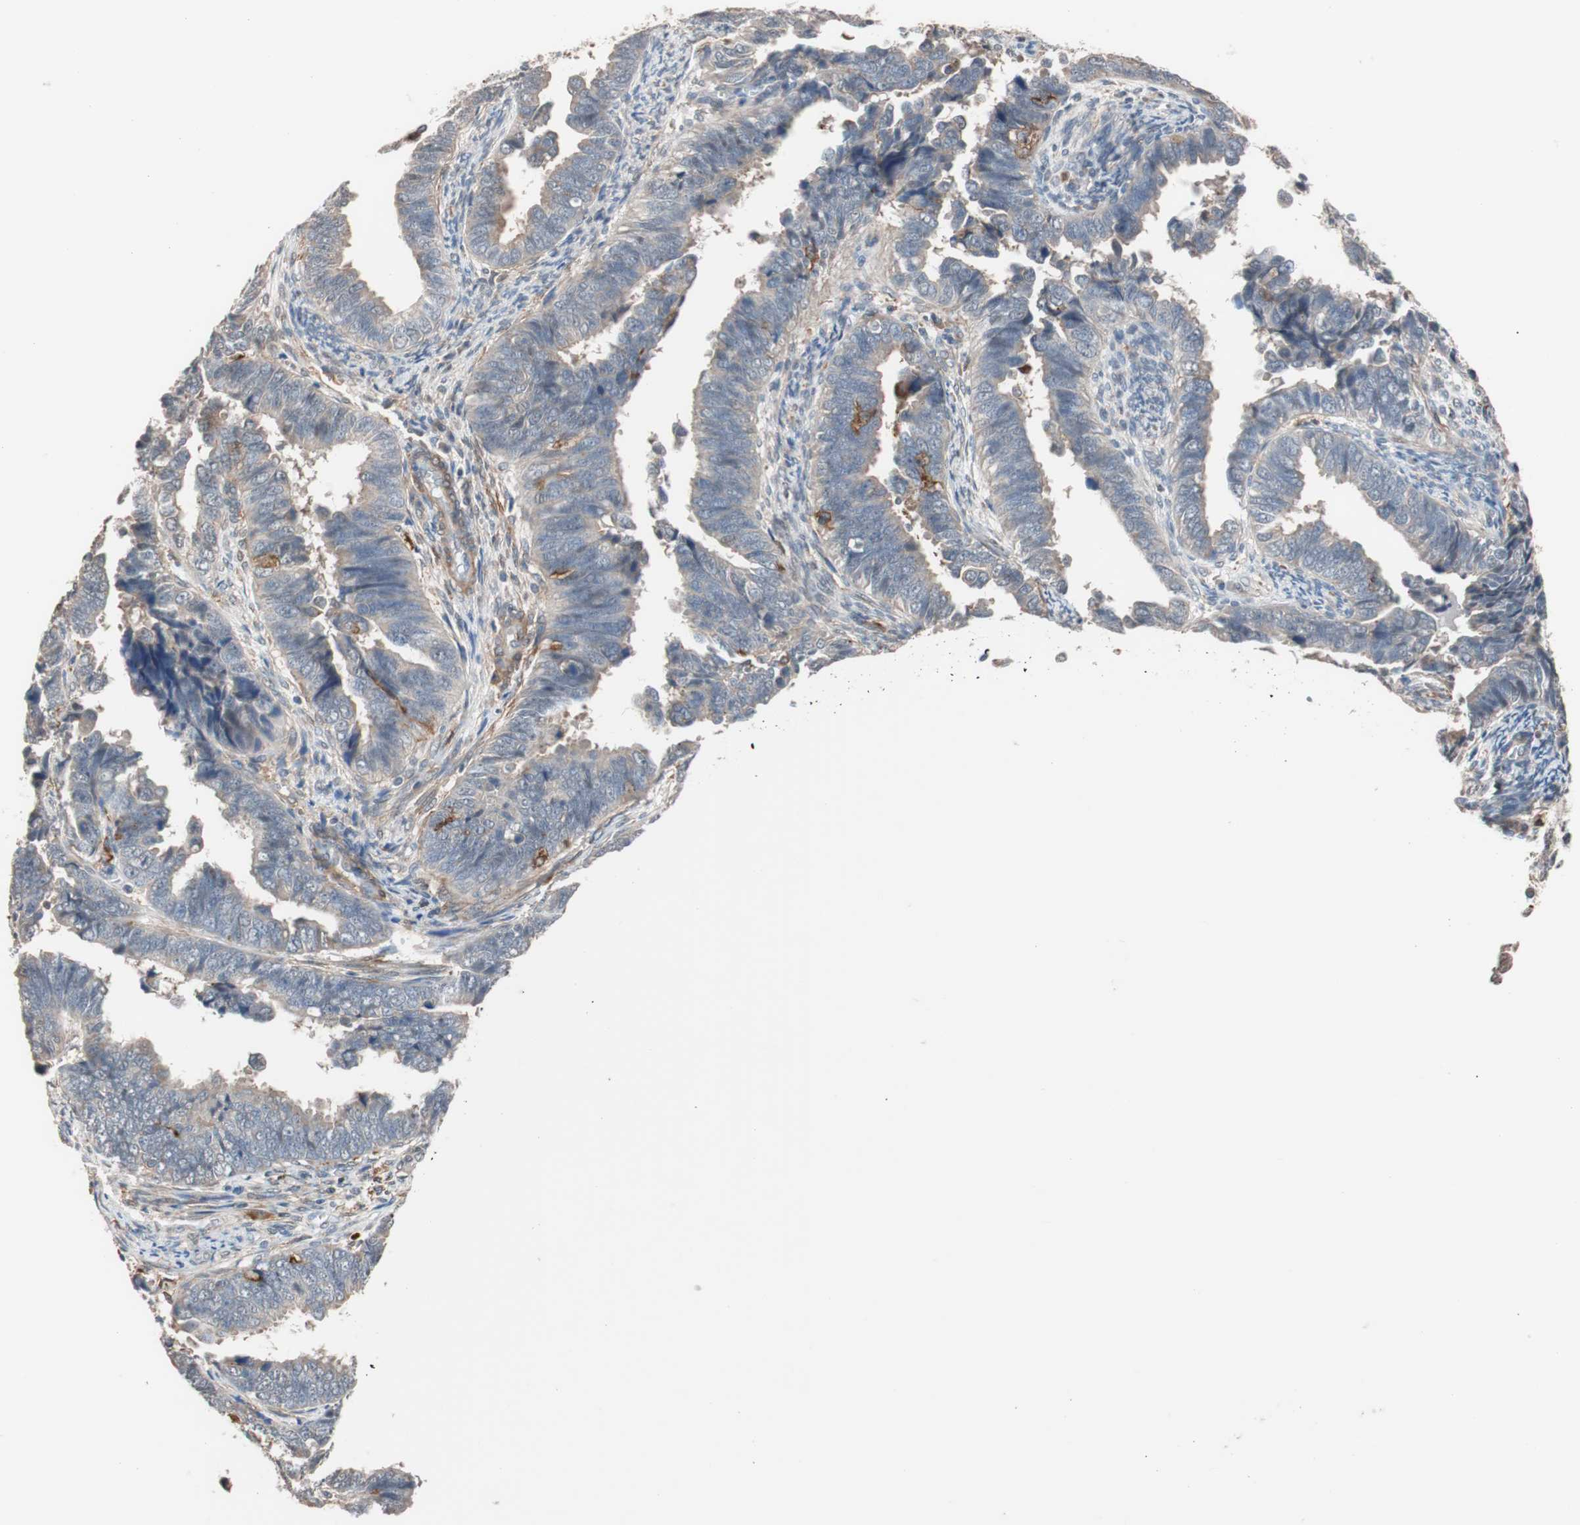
{"staining": {"intensity": "weak", "quantity": "<25%", "location": "cytoplasmic/membranous"}, "tissue": "endometrial cancer", "cell_type": "Tumor cells", "image_type": "cancer", "snomed": [{"axis": "morphology", "description": "Adenocarcinoma, NOS"}, {"axis": "topography", "description": "Endometrium"}], "caption": "DAB (3,3'-diaminobenzidine) immunohistochemical staining of human endometrial cancer reveals no significant positivity in tumor cells.", "gene": "LITAF", "patient": {"sex": "female", "age": 75}}